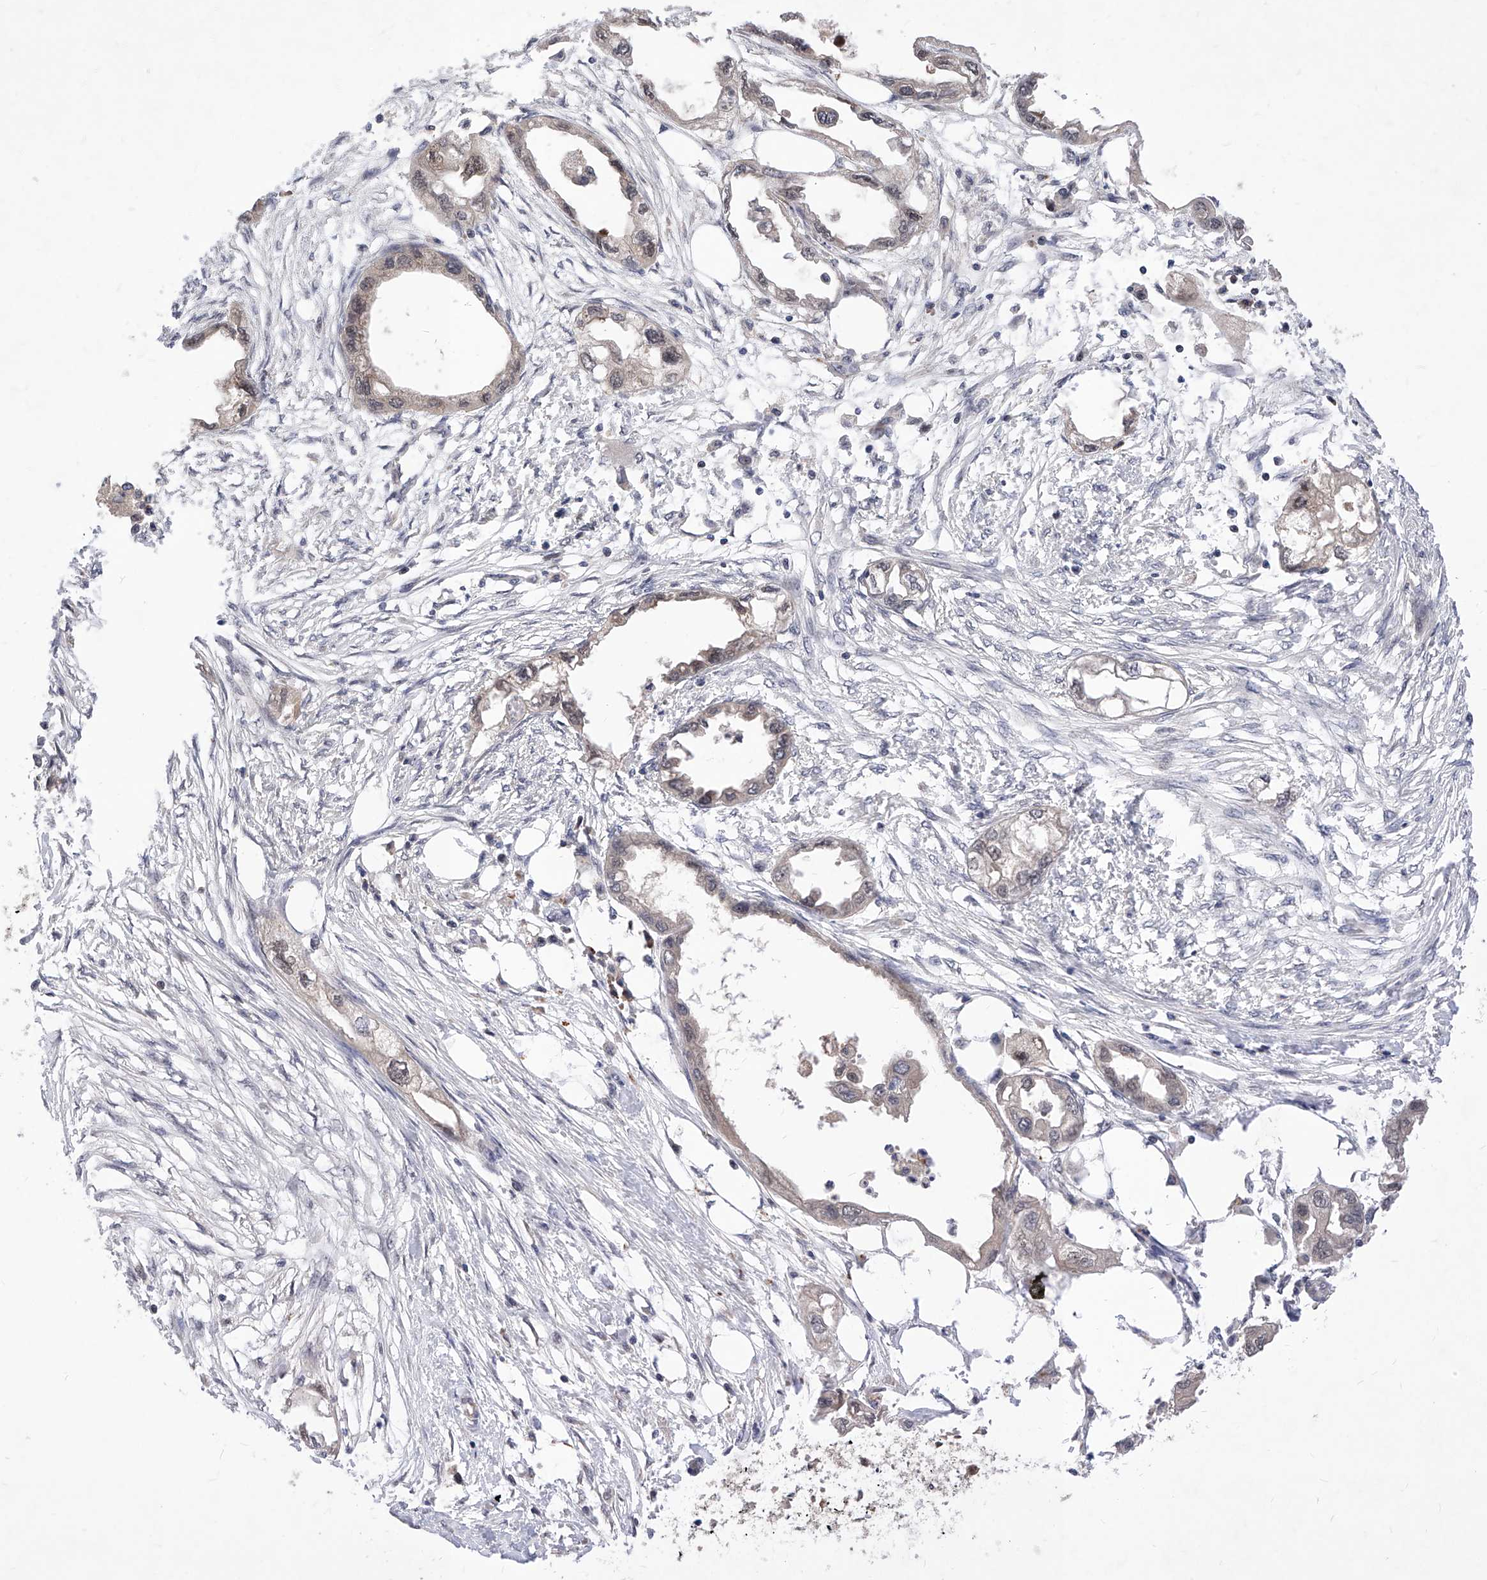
{"staining": {"intensity": "weak", "quantity": "25%-75%", "location": "cytoplasmic/membranous,nuclear"}, "tissue": "endometrial cancer", "cell_type": "Tumor cells", "image_type": "cancer", "snomed": [{"axis": "morphology", "description": "Adenocarcinoma, NOS"}, {"axis": "morphology", "description": "Adenocarcinoma, metastatic, NOS"}, {"axis": "topography", "description": "Adipose tissue"}, {"axis": "topography", "description": "Endometrium"}], "caption": "This image reveals endometrial cancer (adenocarcinoma) stained with IHC to label a protein in brown. The cytoplasmic/membranous and nuclear of tumor cells show weak positivity for the protein. Nuclei are counter-stained blue.", "gene": "LGR4", "patient": {"sex": "female", "age": 67}}